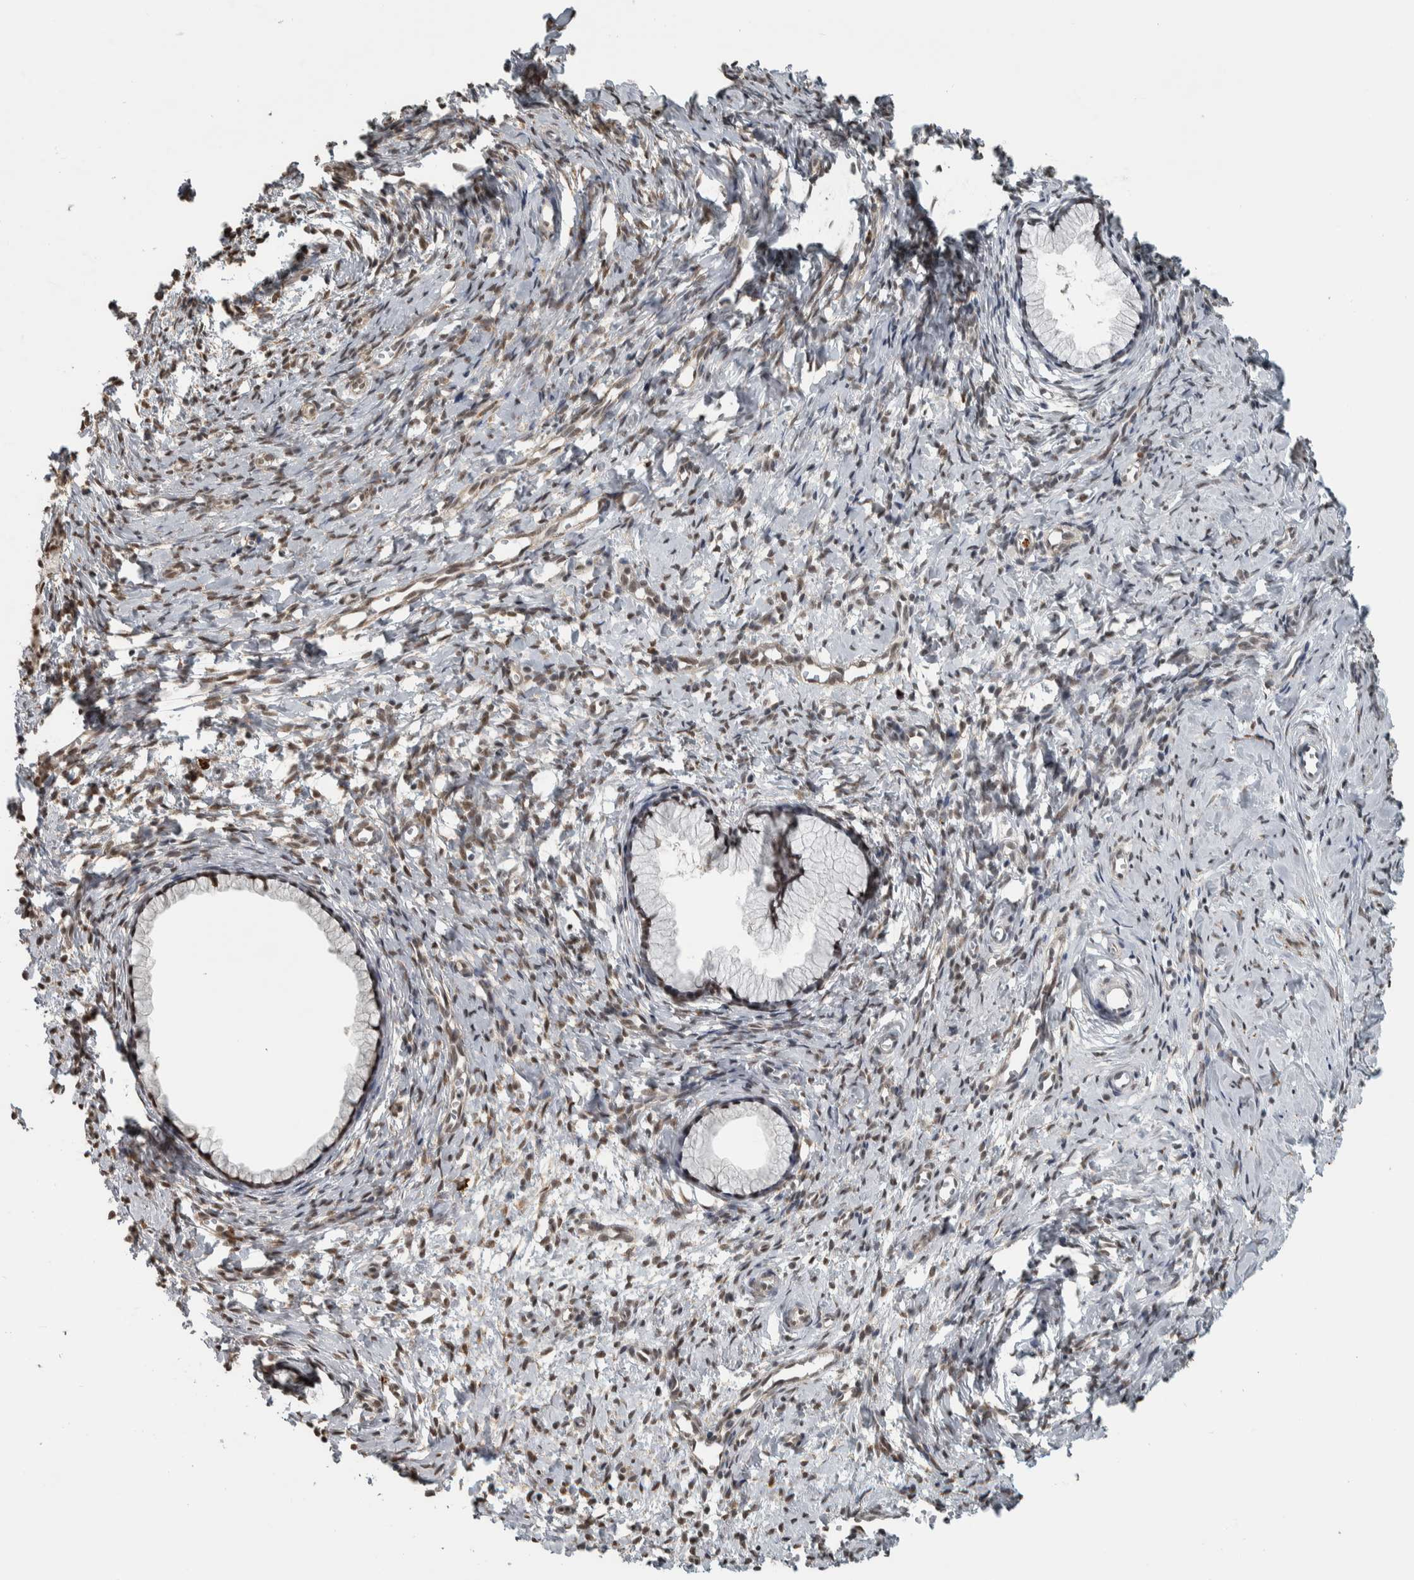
{"staining": {"intensity": "moderate", "quantity": "25%-75%", "location": "nuclear"}, "tissue": "cervix", "cell_type": "Glandular cells", "image_type": "normal", "snomed": [{"axis": "morphology", "description": "Normal tissue, NOS"}, {"axis": "topography", "description": "Cervix"}], "caption": "Normal cervix demonstrates moderate nuclear expression in about 25%-75% of glandular cells (IHC, brightfield microscopy, high magnification)..", "gene": "DDX42", "patient": {"sex": "female", "age": 75}}